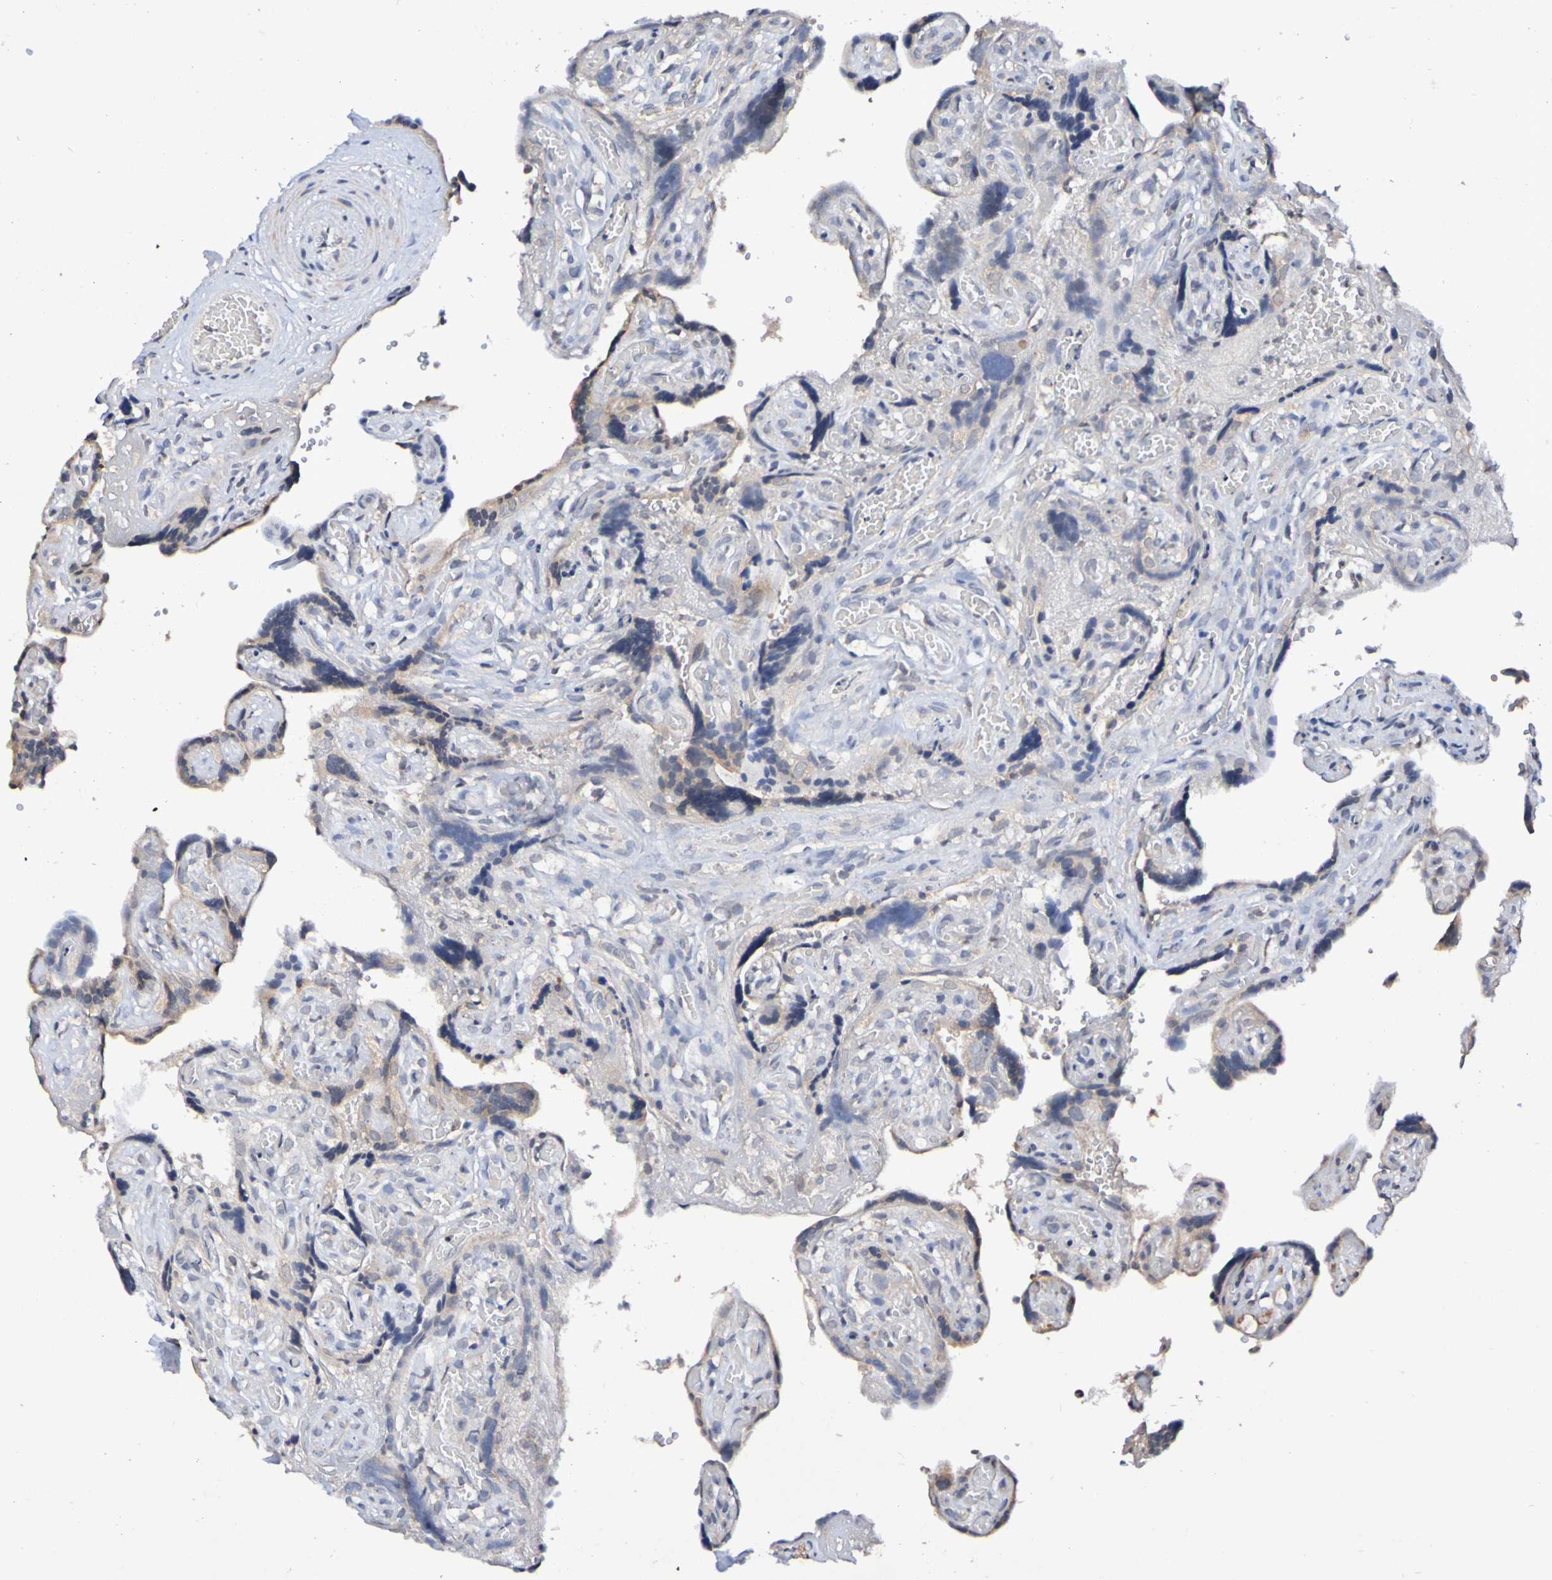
{"staining": {"intensity": "moderate", "quantity": ">75%", "location": "cytoplasmic/membranous"}, "tissue": "placenta", "cell_type": "Decidual cells", "image_type": "normal", "snomed": [{"axis": "morphology", "description": "Normal tissue, NOS"}, {"axis": "topography", "description": "Placenta"}], "caption": "Placenta stained for a protein shows moderate cytoplasmic/membranous positivity in decidual cells. (brown staining indicates protein expression, while blue staining denotes nuclei).", "gene": "PTP4A2", "patient": {"sex": "female", "age": 30}}